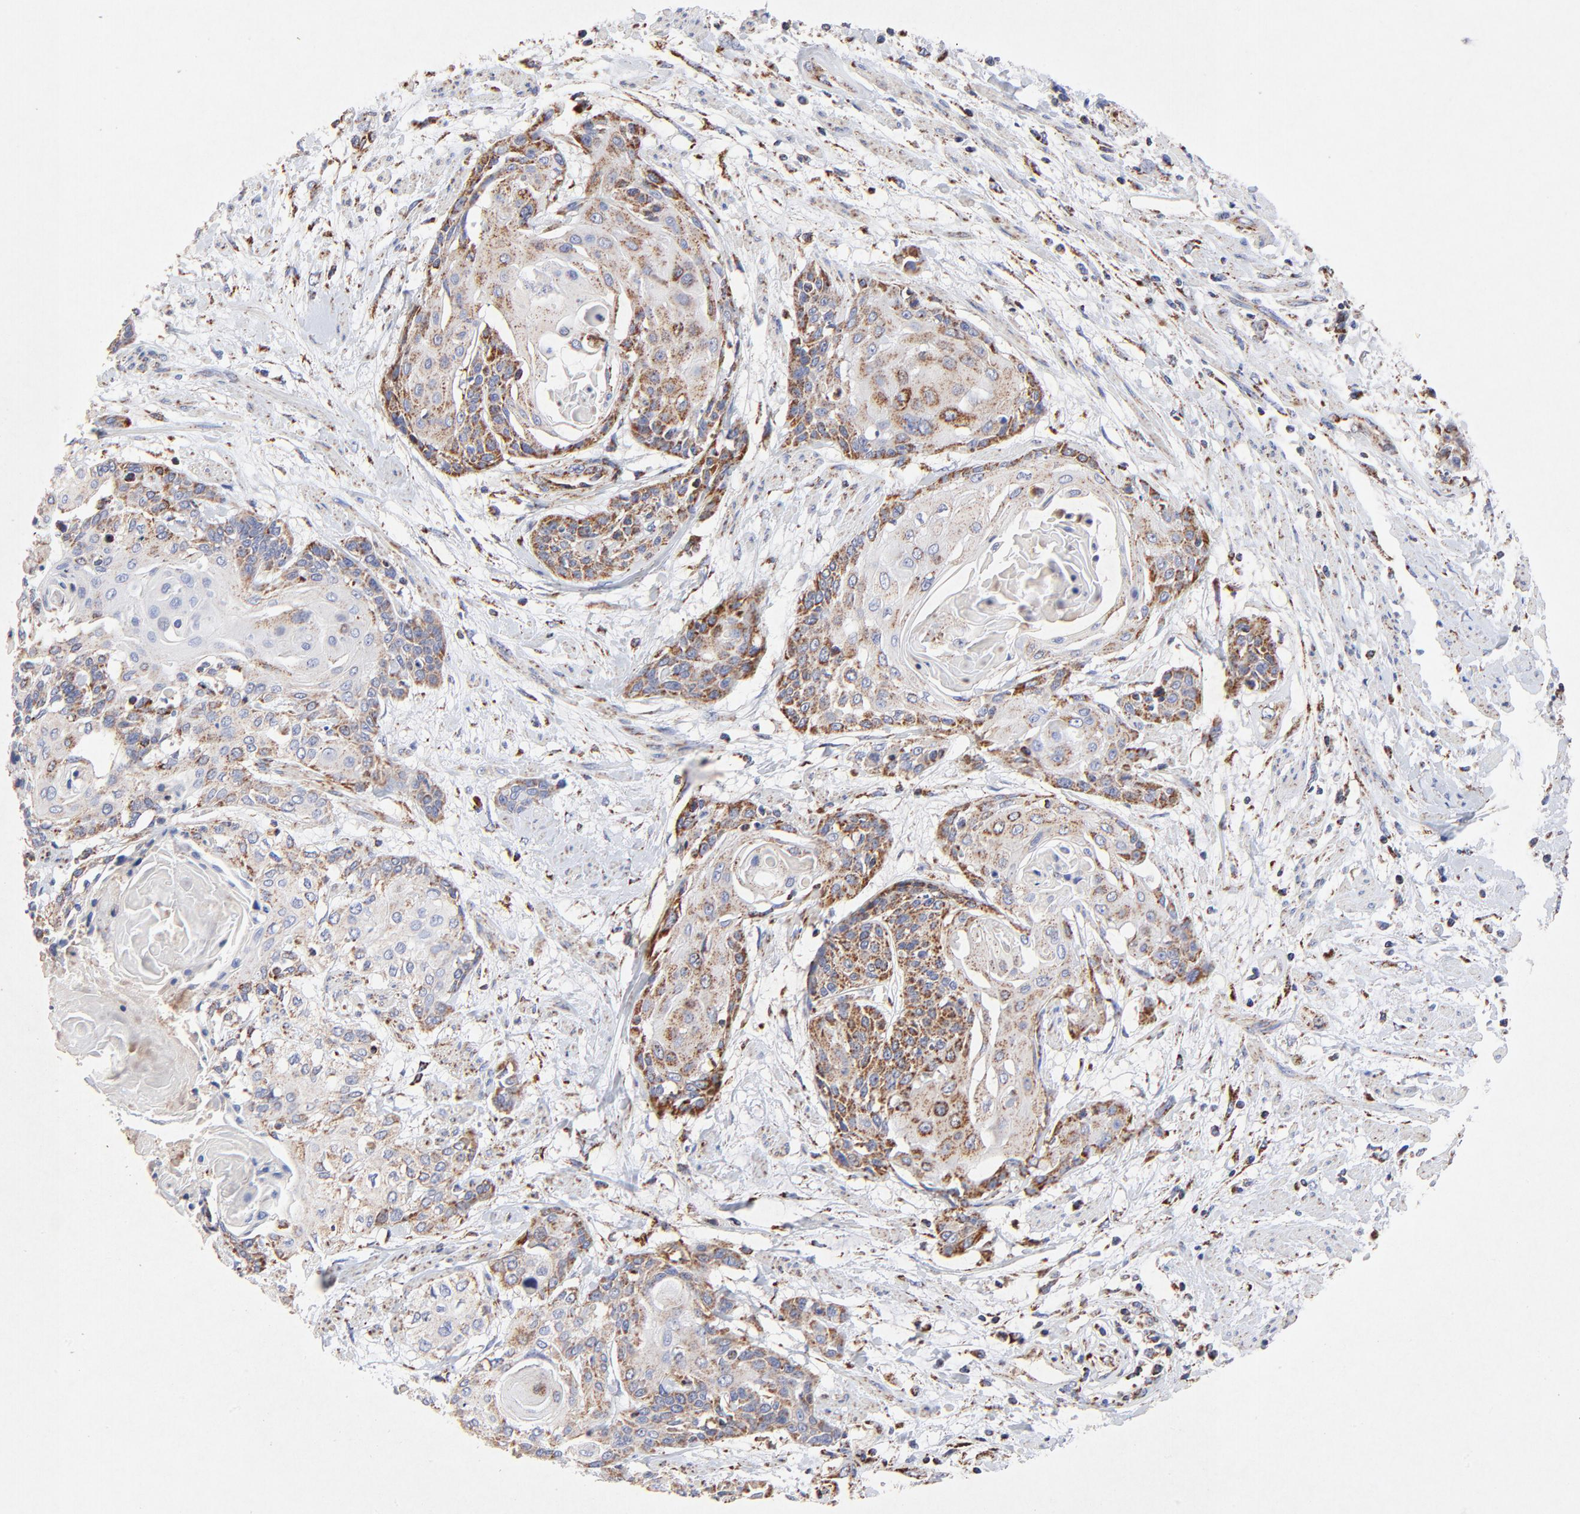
{"staining": {"intensity": "moderate", "quantity": ">75%", "location": "cytoplasmic/membranous"}, "tissue": "cervical cancer", "cell_type": "Tumor cells", "image_type": "cancer", "snomed": [{"axis": "morphology", "description": "Squamous cell carcinoma, NOS"}, {"axis": "topography", "description": "Cervix"}], "caption": "Human cervical cancer stained with a brown dye shows moderate cytoplasmic/membranous positive staining in about >75% of tumor cells.", "gene": "SSBP1", "patient": {"sex": "female", "age": 57}}